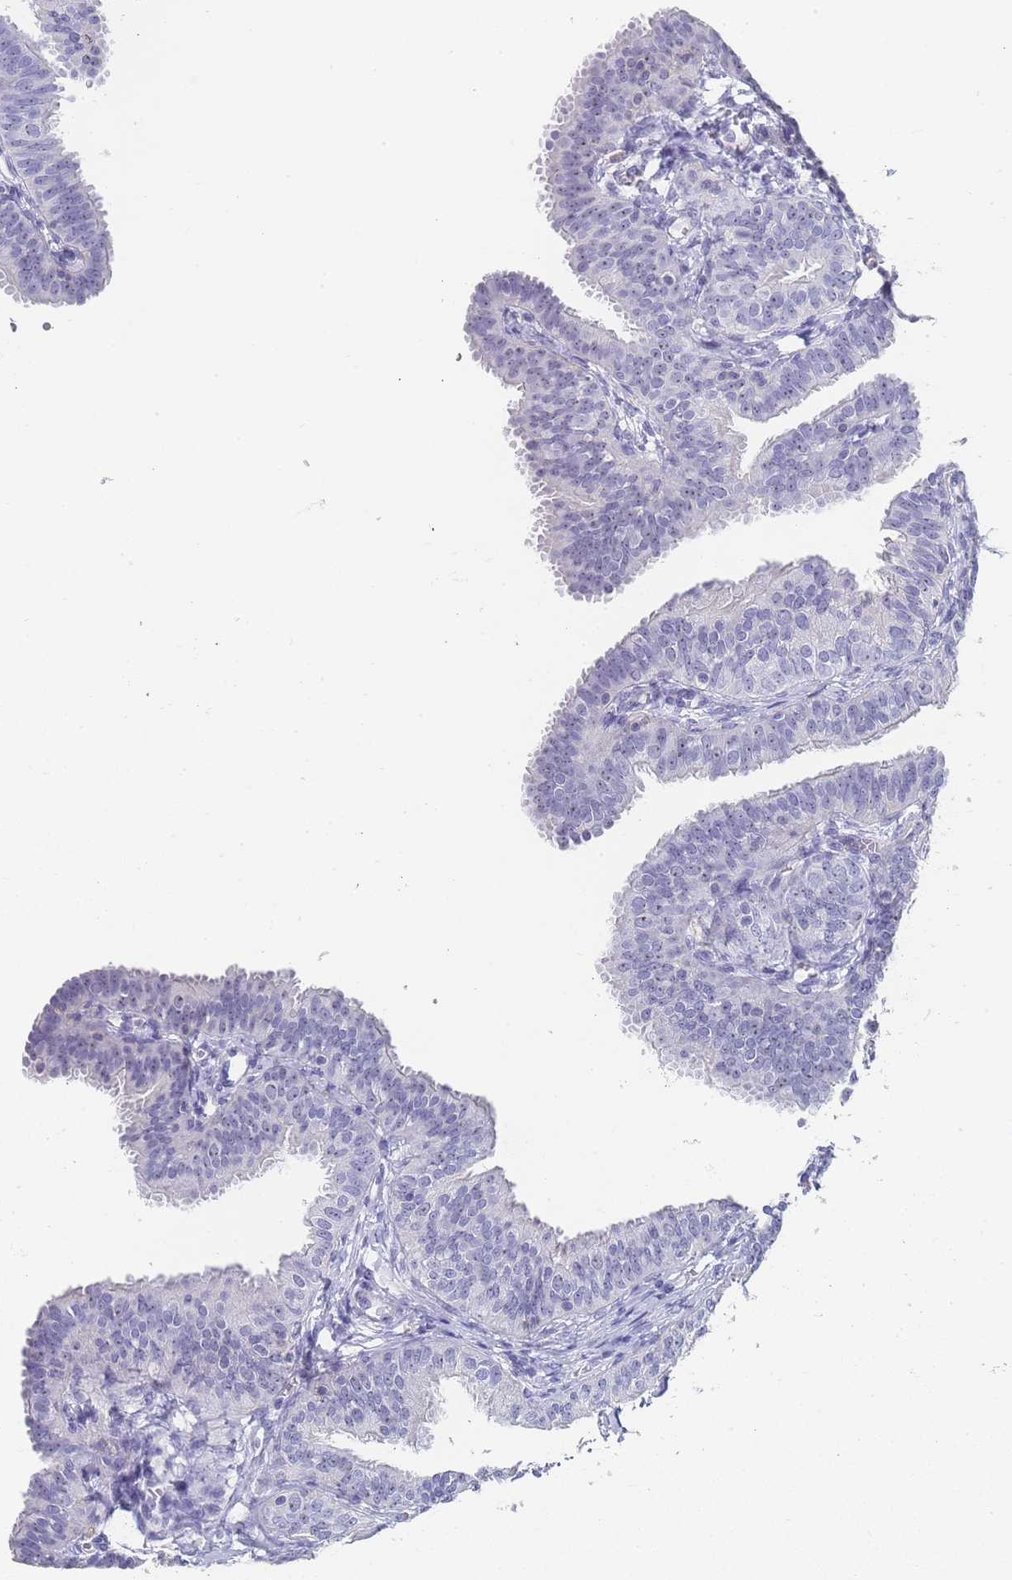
{"staining": {"intensity": "weak", "quantity": "<25%", "location": "nuclear"}, "tissue": "fallopian tube", "cell_type": "Glandular cells", "image_type": "normal", "snomed": [{"axis": "morphology", "description": "Normal tissue, NOS"}, {"axis": "topography", "description": "Fallopian tube"}], "caption": "DAB (3,3'-diaminobenzidine) immunohistochemical staining of unremarkable human fallopian tube exhibits no significant expression in glandular cells.", "gene": "NOP14", "patient": {"sex": "female", "age": 35}}